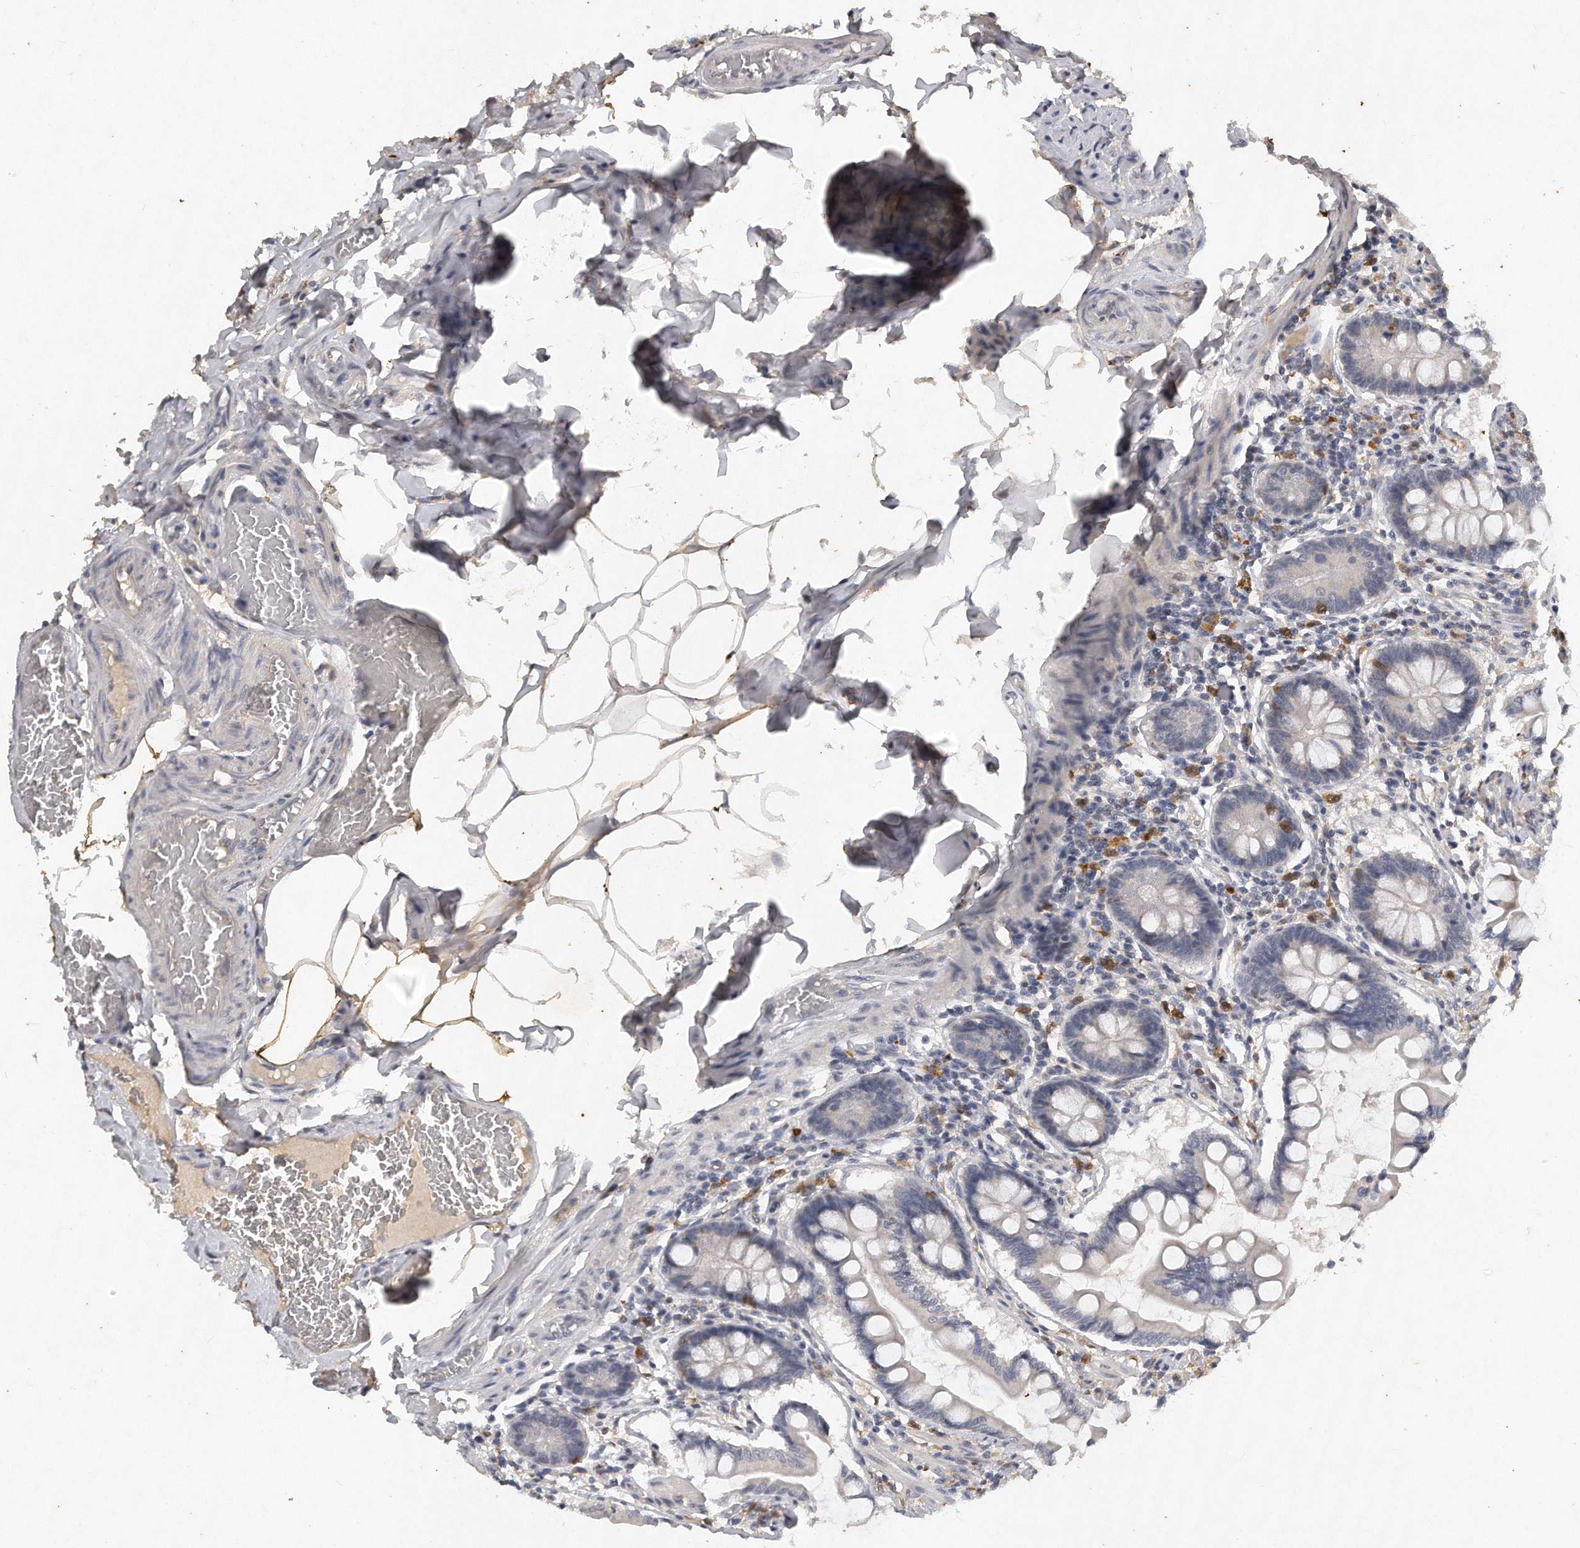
{"staining": {"intensity": "negative", "quantity": "none", "location": "none"}, "tissue": "small intestine", "cell_type": "Glandular cells", "image_type": "normal", "snomed": [{"axis": "morphology", "description": "Normal tissue, NOS"}, {"axis": "topography", "description": "Small intestine"}], "caption": "Protein analysis of benign small intestine shows no significant staining in glandular cells.", "gene": "CAMK1", "patient": {"sex": "male", "age": 41}}